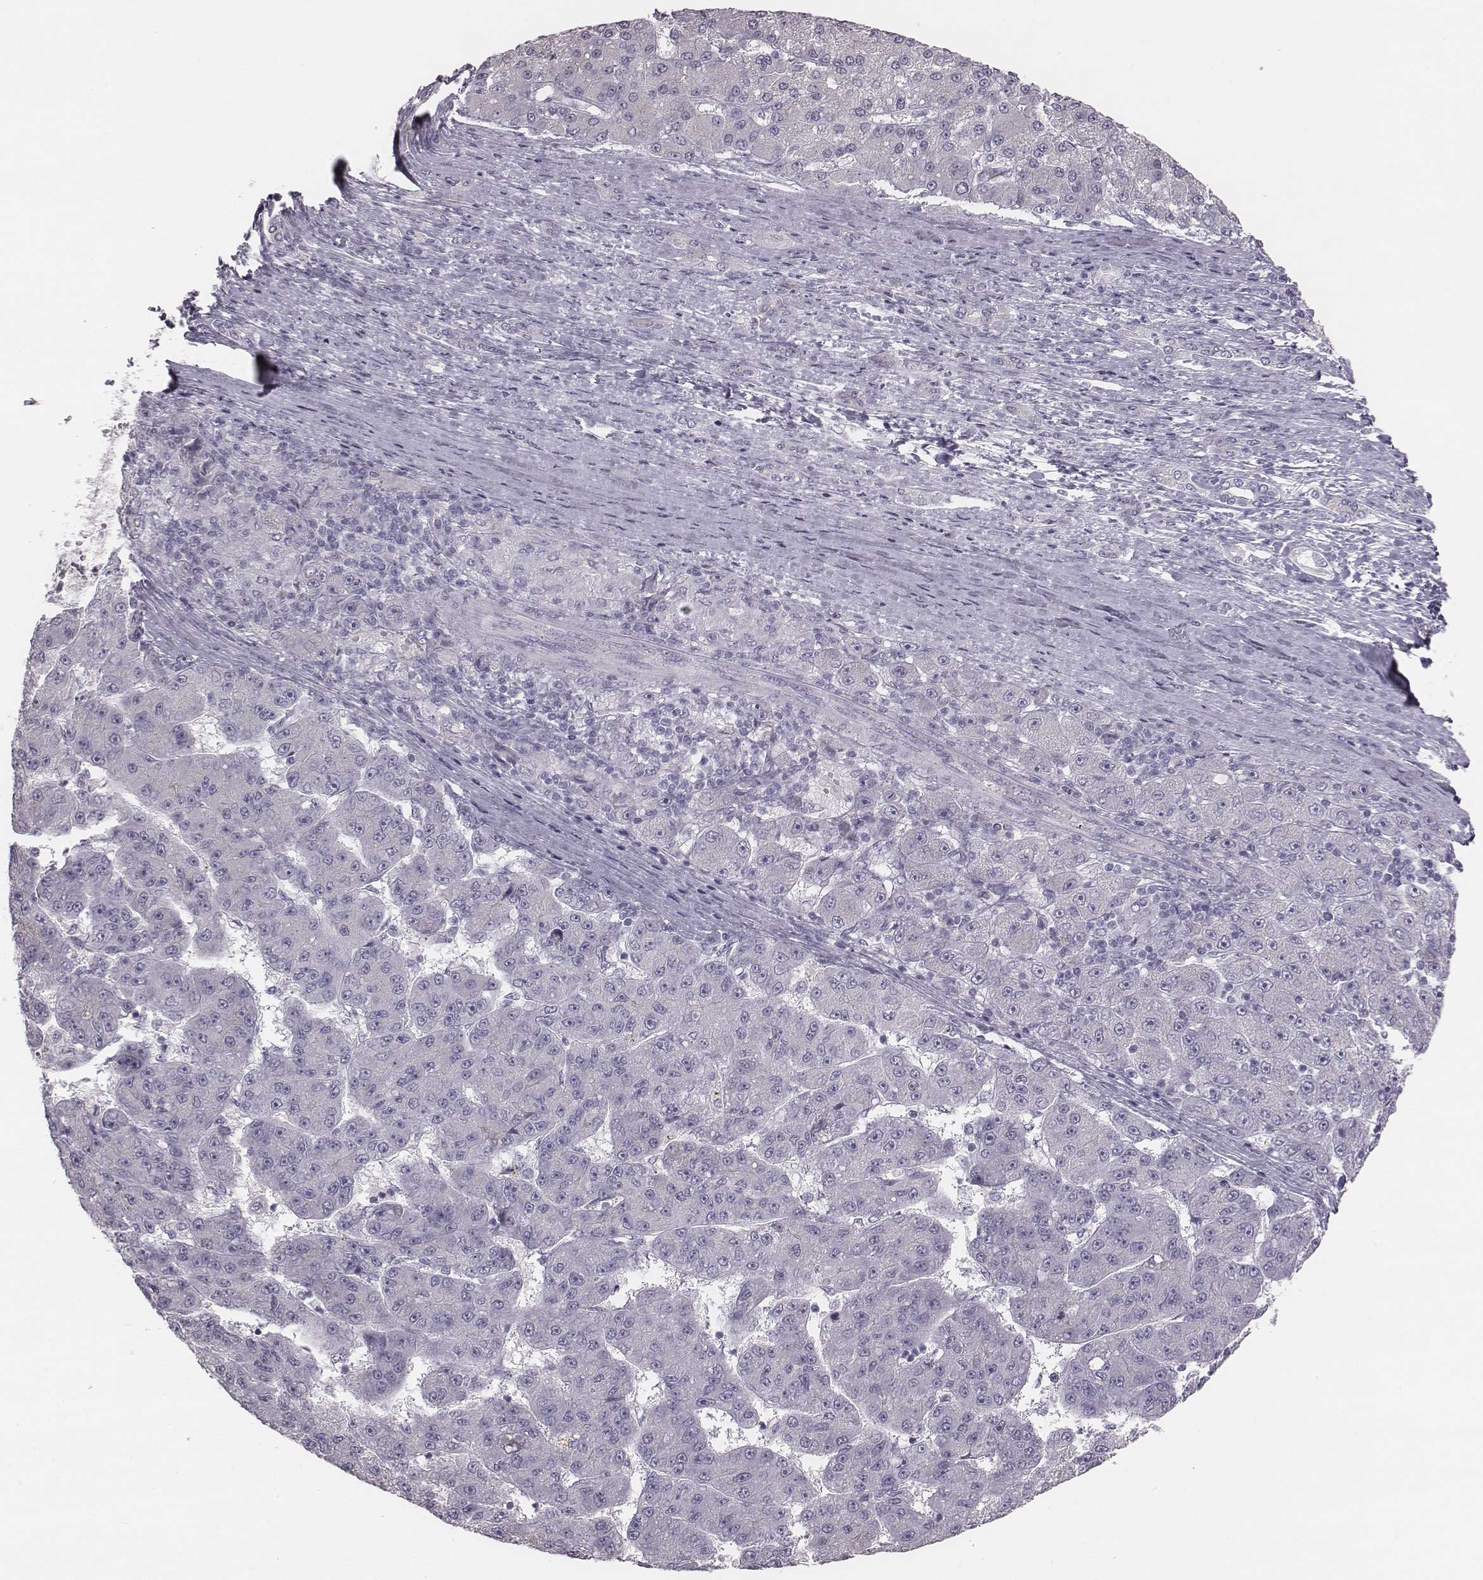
{"staining": {"intensity": "negative", "quantity": "none", "location": "none"}, "tissue": "liver cancer", "cell_type": "Tumor cells", "image_type": "cancer", "snomed": [{"axis": "morphology", "description": "Carcinoma, Hepatocellular, NOS"}, {"axis": "topography", "description": "Liver"}], "caption": "DAB (3,3'-diaminobenzidine) immunohistochemical staining of human liver cancer shows no significant positivity in tumor cells.", "gene": "C6orf58", "patient": {"sex": "male", "age": 67}}